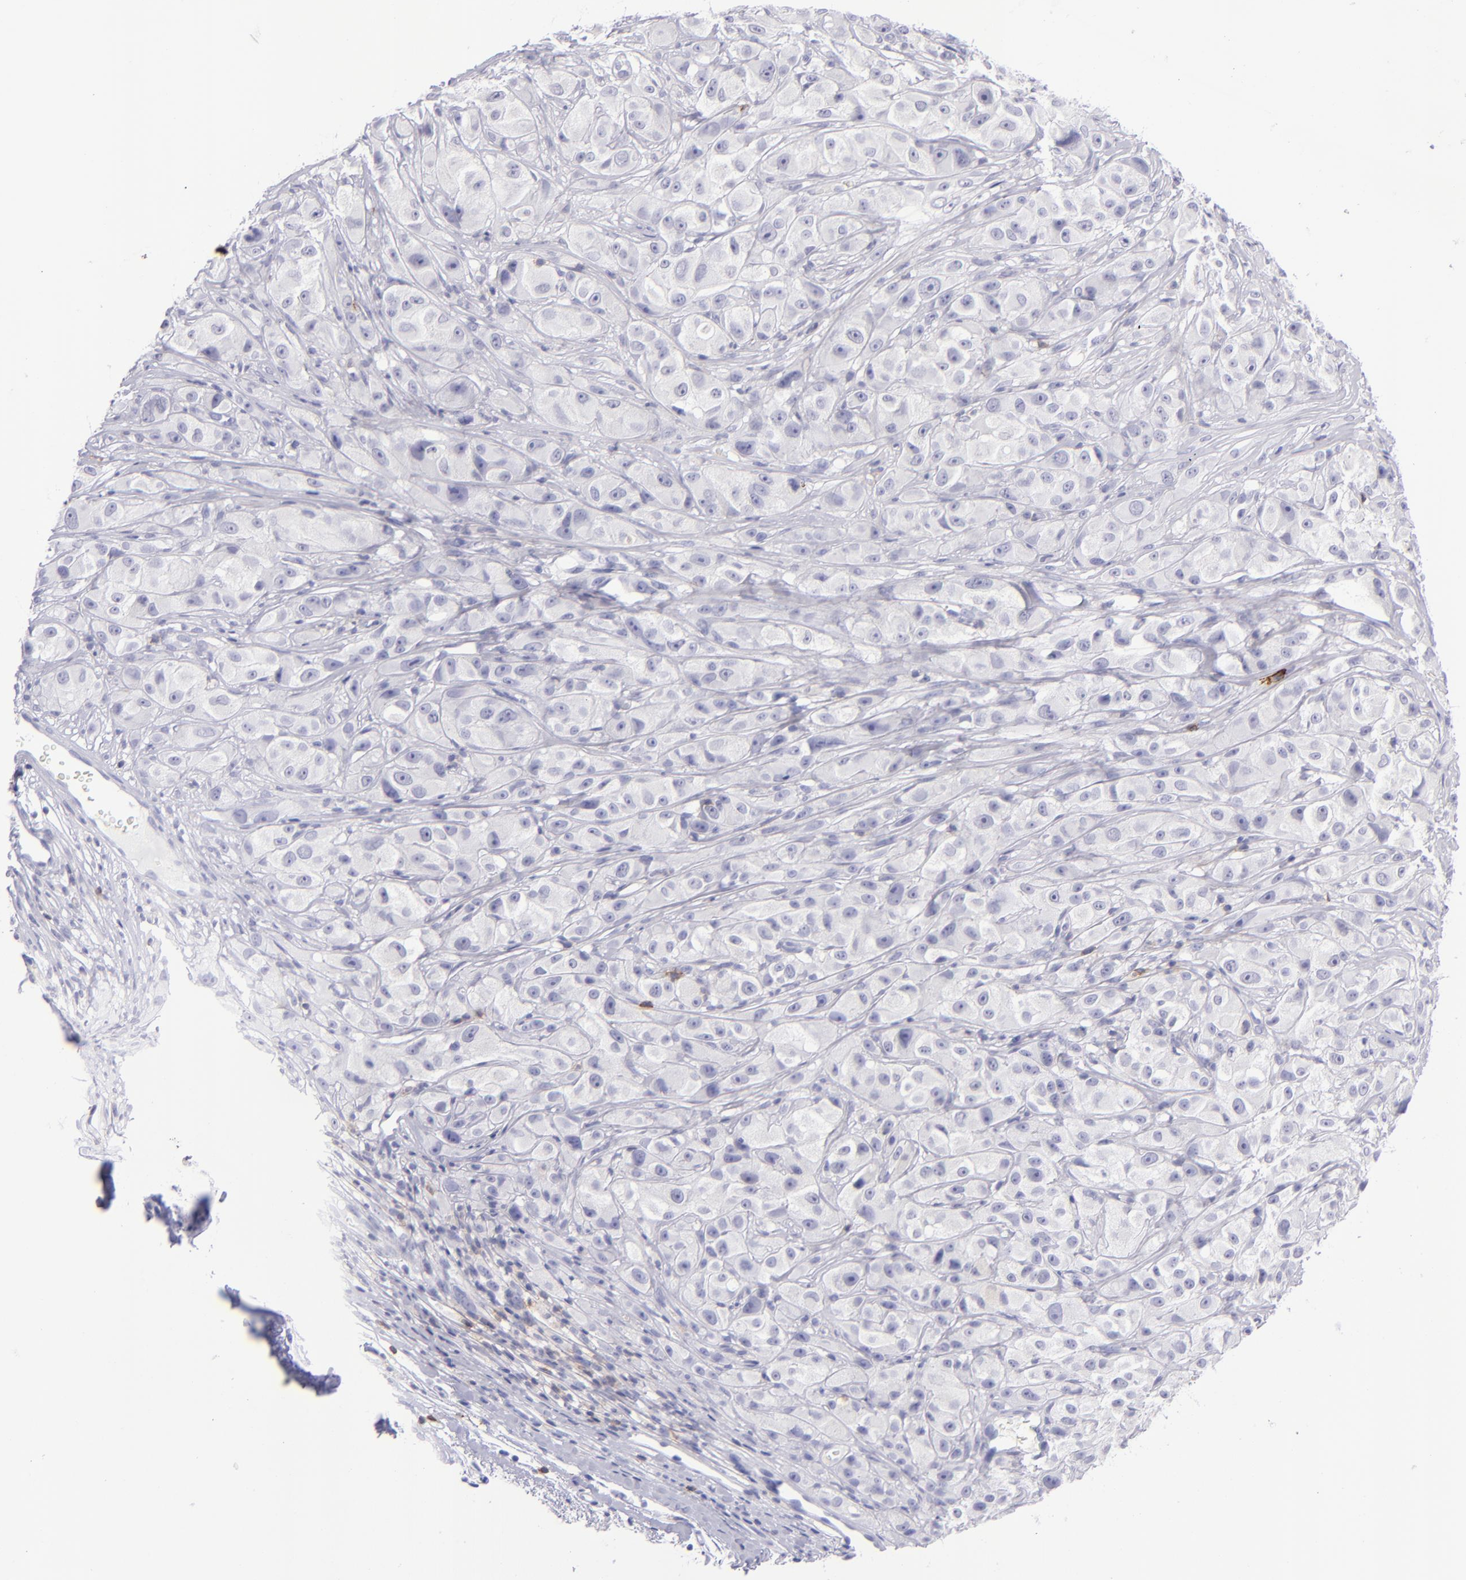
{"staining": {"intensity": "negative", "quantity": "none", "location": "none"}, "tissue": "melanoma", "cell_type": "Tumor cells", "image_type": "cancer", "snomed": [{"axis": "morphology", "description": "Malignant melanoma, NOS"}, {"axis": "topography", "description": "Skin"}], "caption": "DAB immunohistochemical staining of malignant melanoma exhibits no significant staining in tumor cells.", "gene": "CD69", "patient": {"sex": "male", "age": 56}}